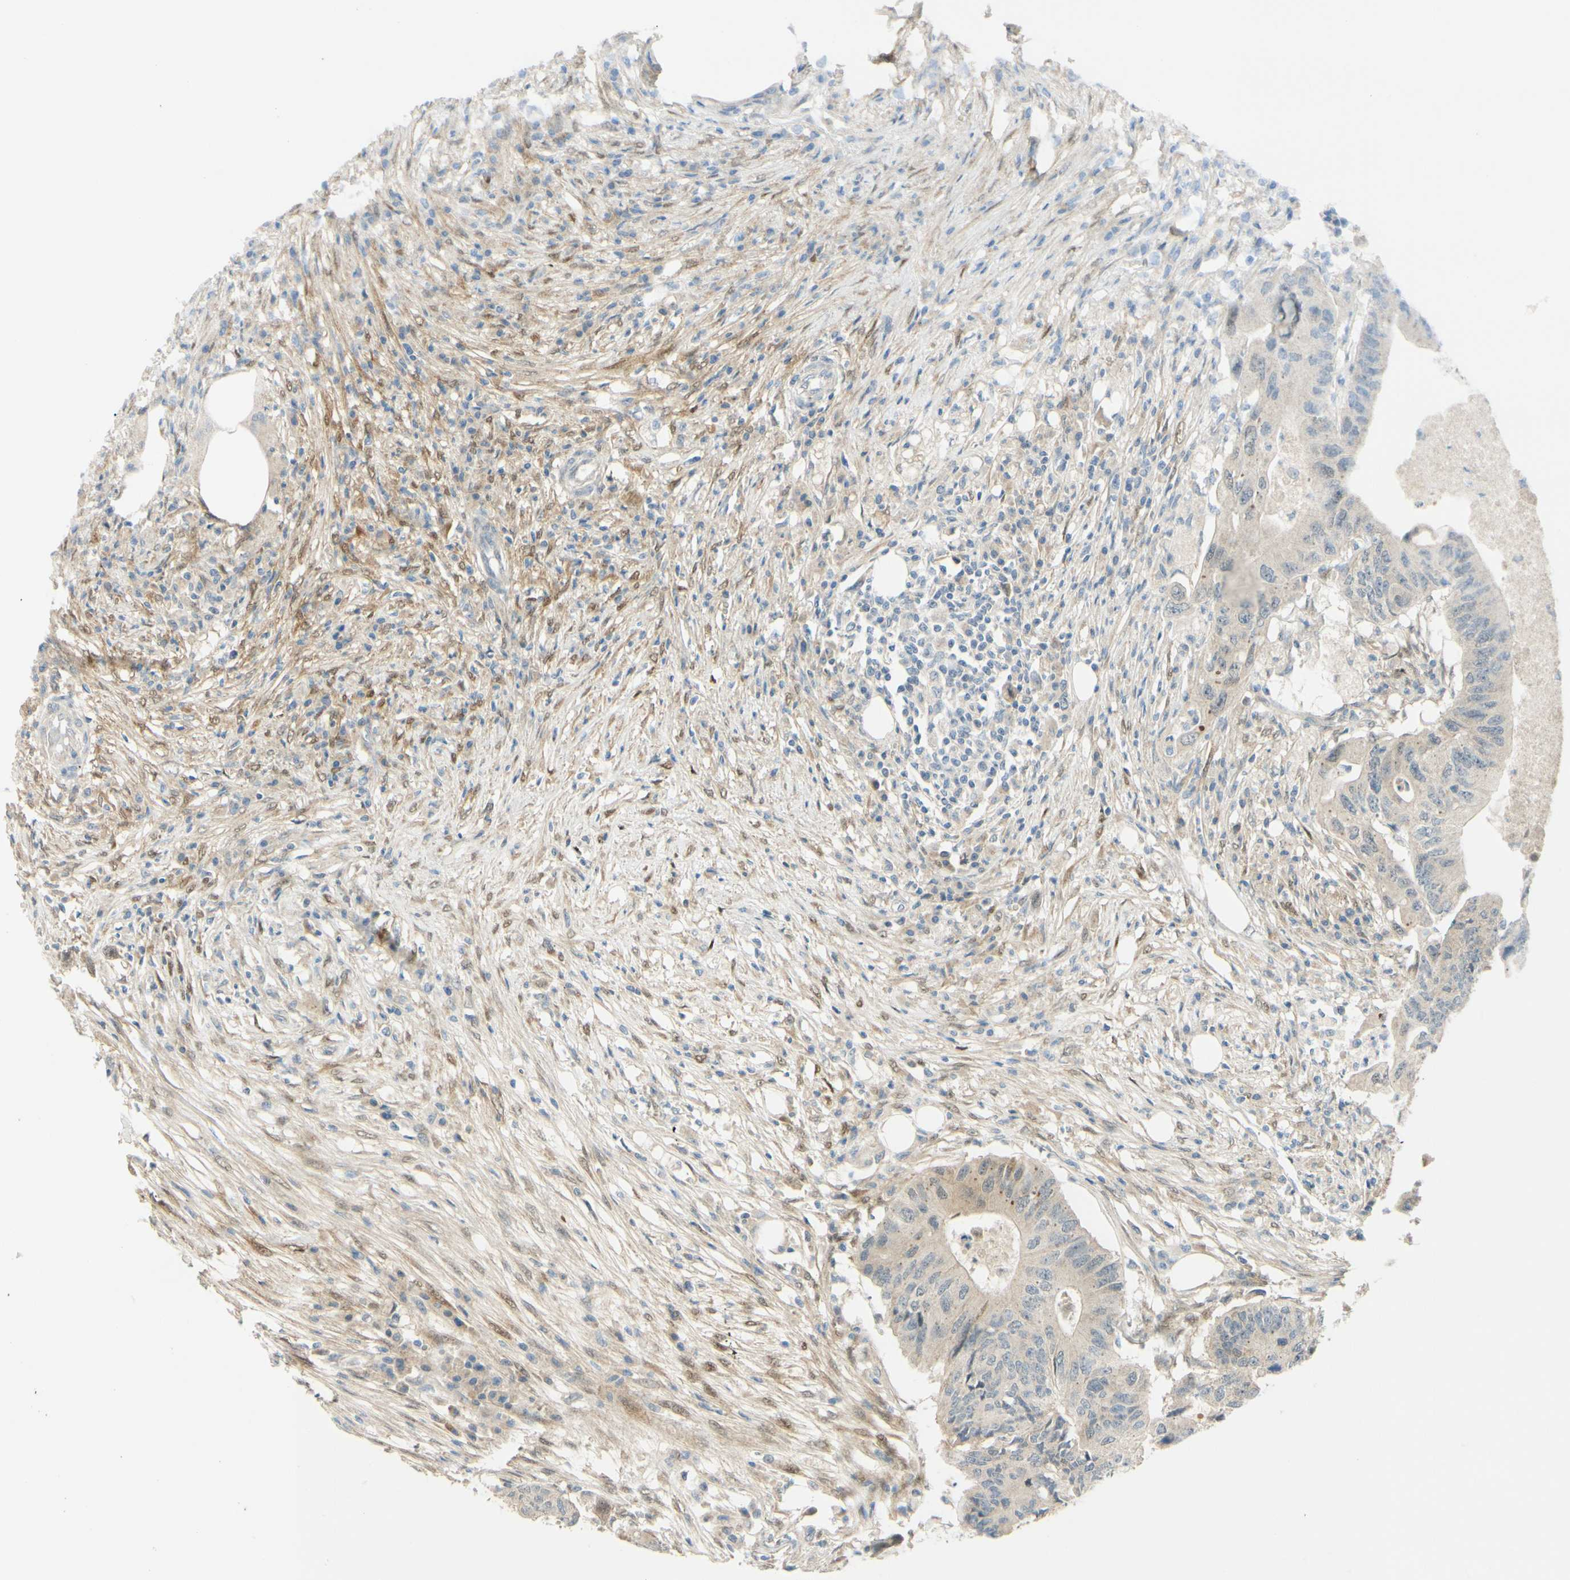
{"staining": {"intensity": "weak", "quantity": "25%-75%", "location": "cytoplasmic/membranous"}, "tissue": "colorectal cancer", "cell_type": "Tumor cells", "image_type": "cancer", "snomed": [{"axis": "morphology", "description": "Adenocarcinoma, NOS"}, {"axis": "topography", "description": "Colon"}], "caption": "Immunohistochemistry (IHC) micrograph of neoplastic tissue: human colorectal adenocarcinoma stained using immunohistochemistry reveals low levels of weak protein expression localized specifically in the cytoplasmic/membranous of tumor cells, appearing as a cytoplasmic/membranous brown color.", "gene": "FHL2", "patient": {"sex": "male", "age": 71}}